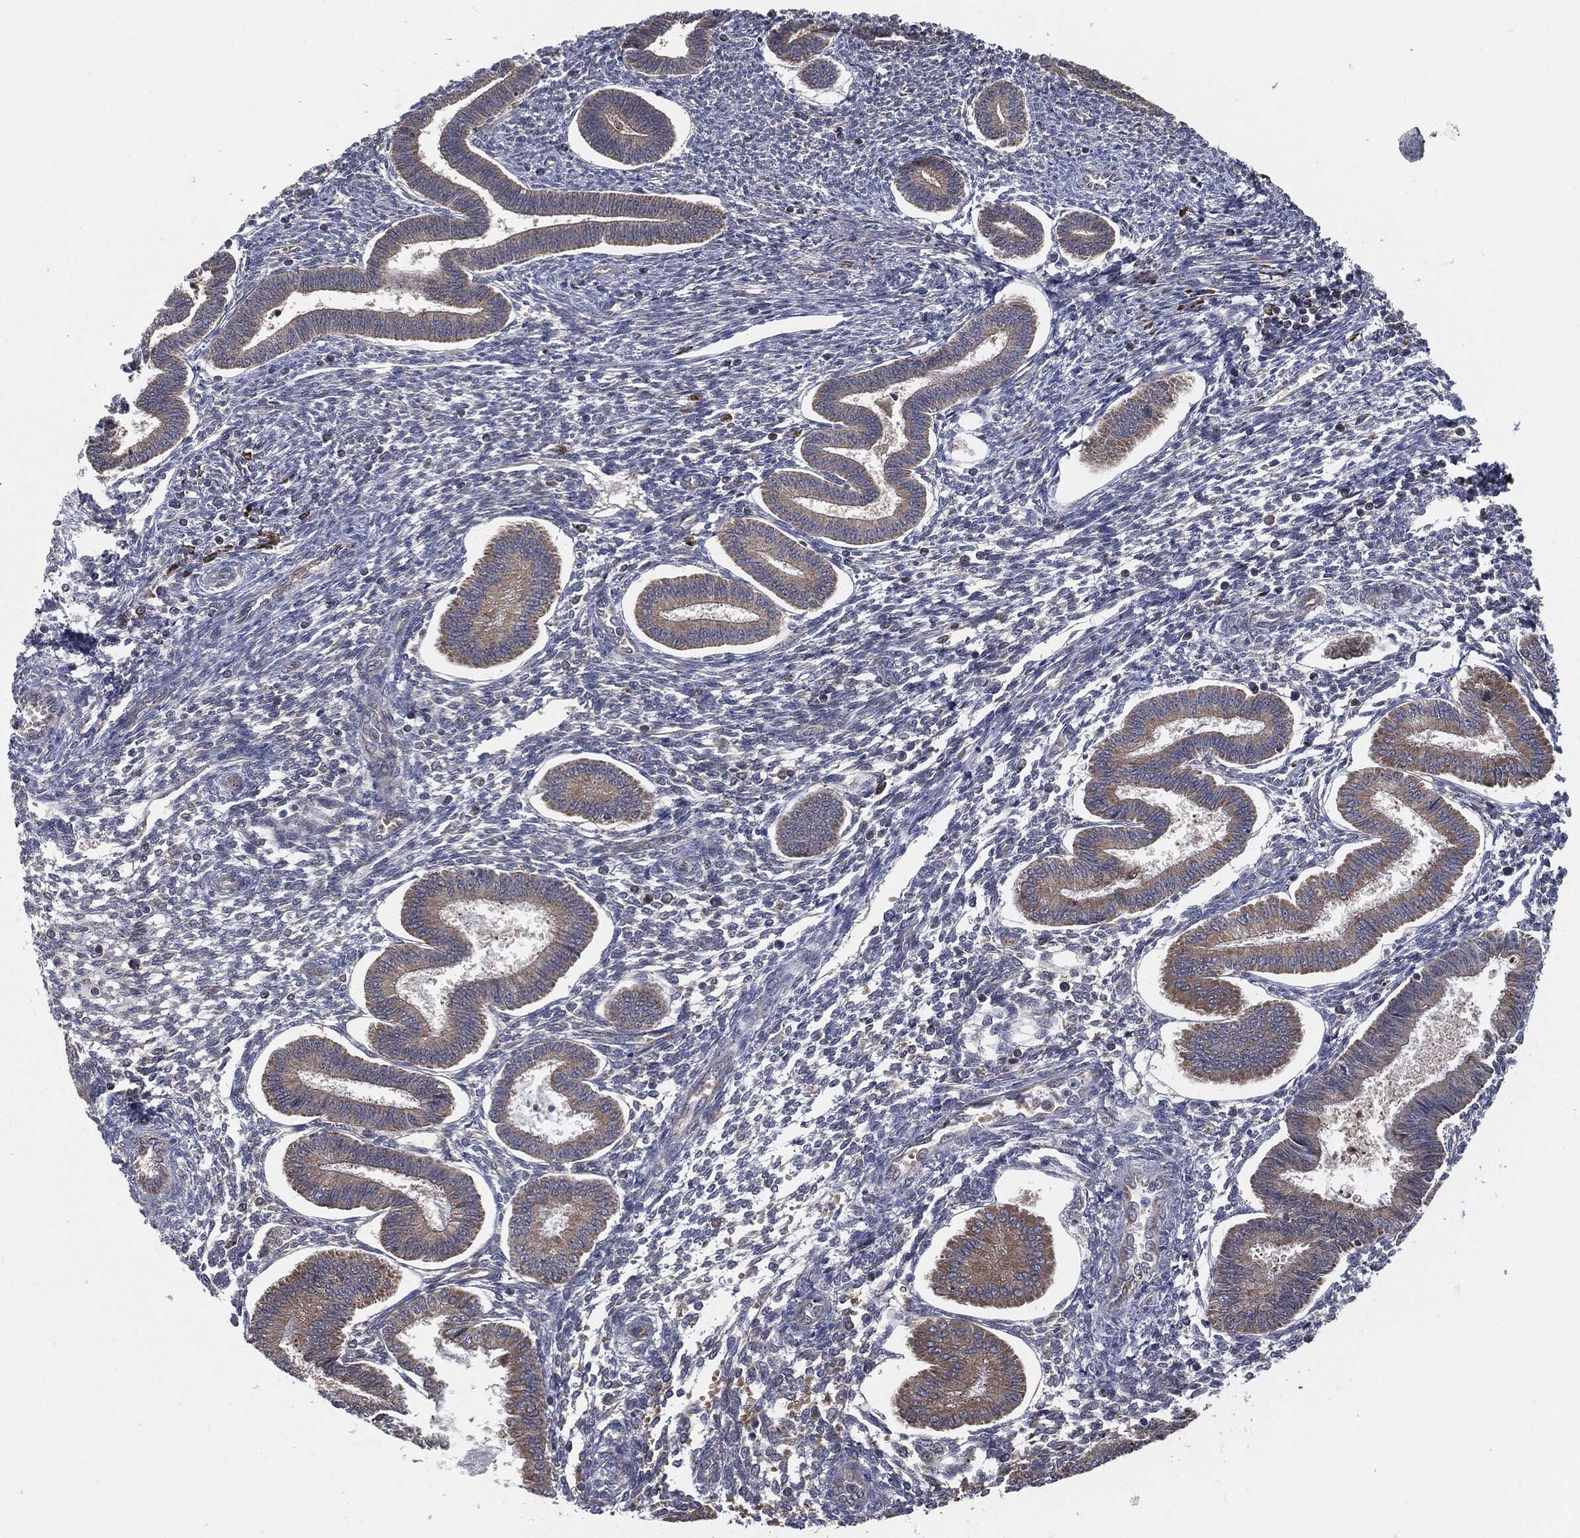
{"staining": {"intensity": "moderate", "quantity": "<25%", "location": "cytoplasmic/membranous"}, "tissue": "endometrium", "cell_type": "Cells in endometrial stroma", "image_type": "normal", "snomed": [{"axis": "morphology", "description": "Normal tissue, NOS"}, {"axis": "topography", "description": "Endometrium"}], "caption": "Protein staining reveals moderate cytoplasmic/membranous staining in approximately <25% of cells in endometrial stroma in normal endometrium. Nuclei are stained in blue.", "gene": "PRDX4", "patient": {"sex": "female", "age": 43}}